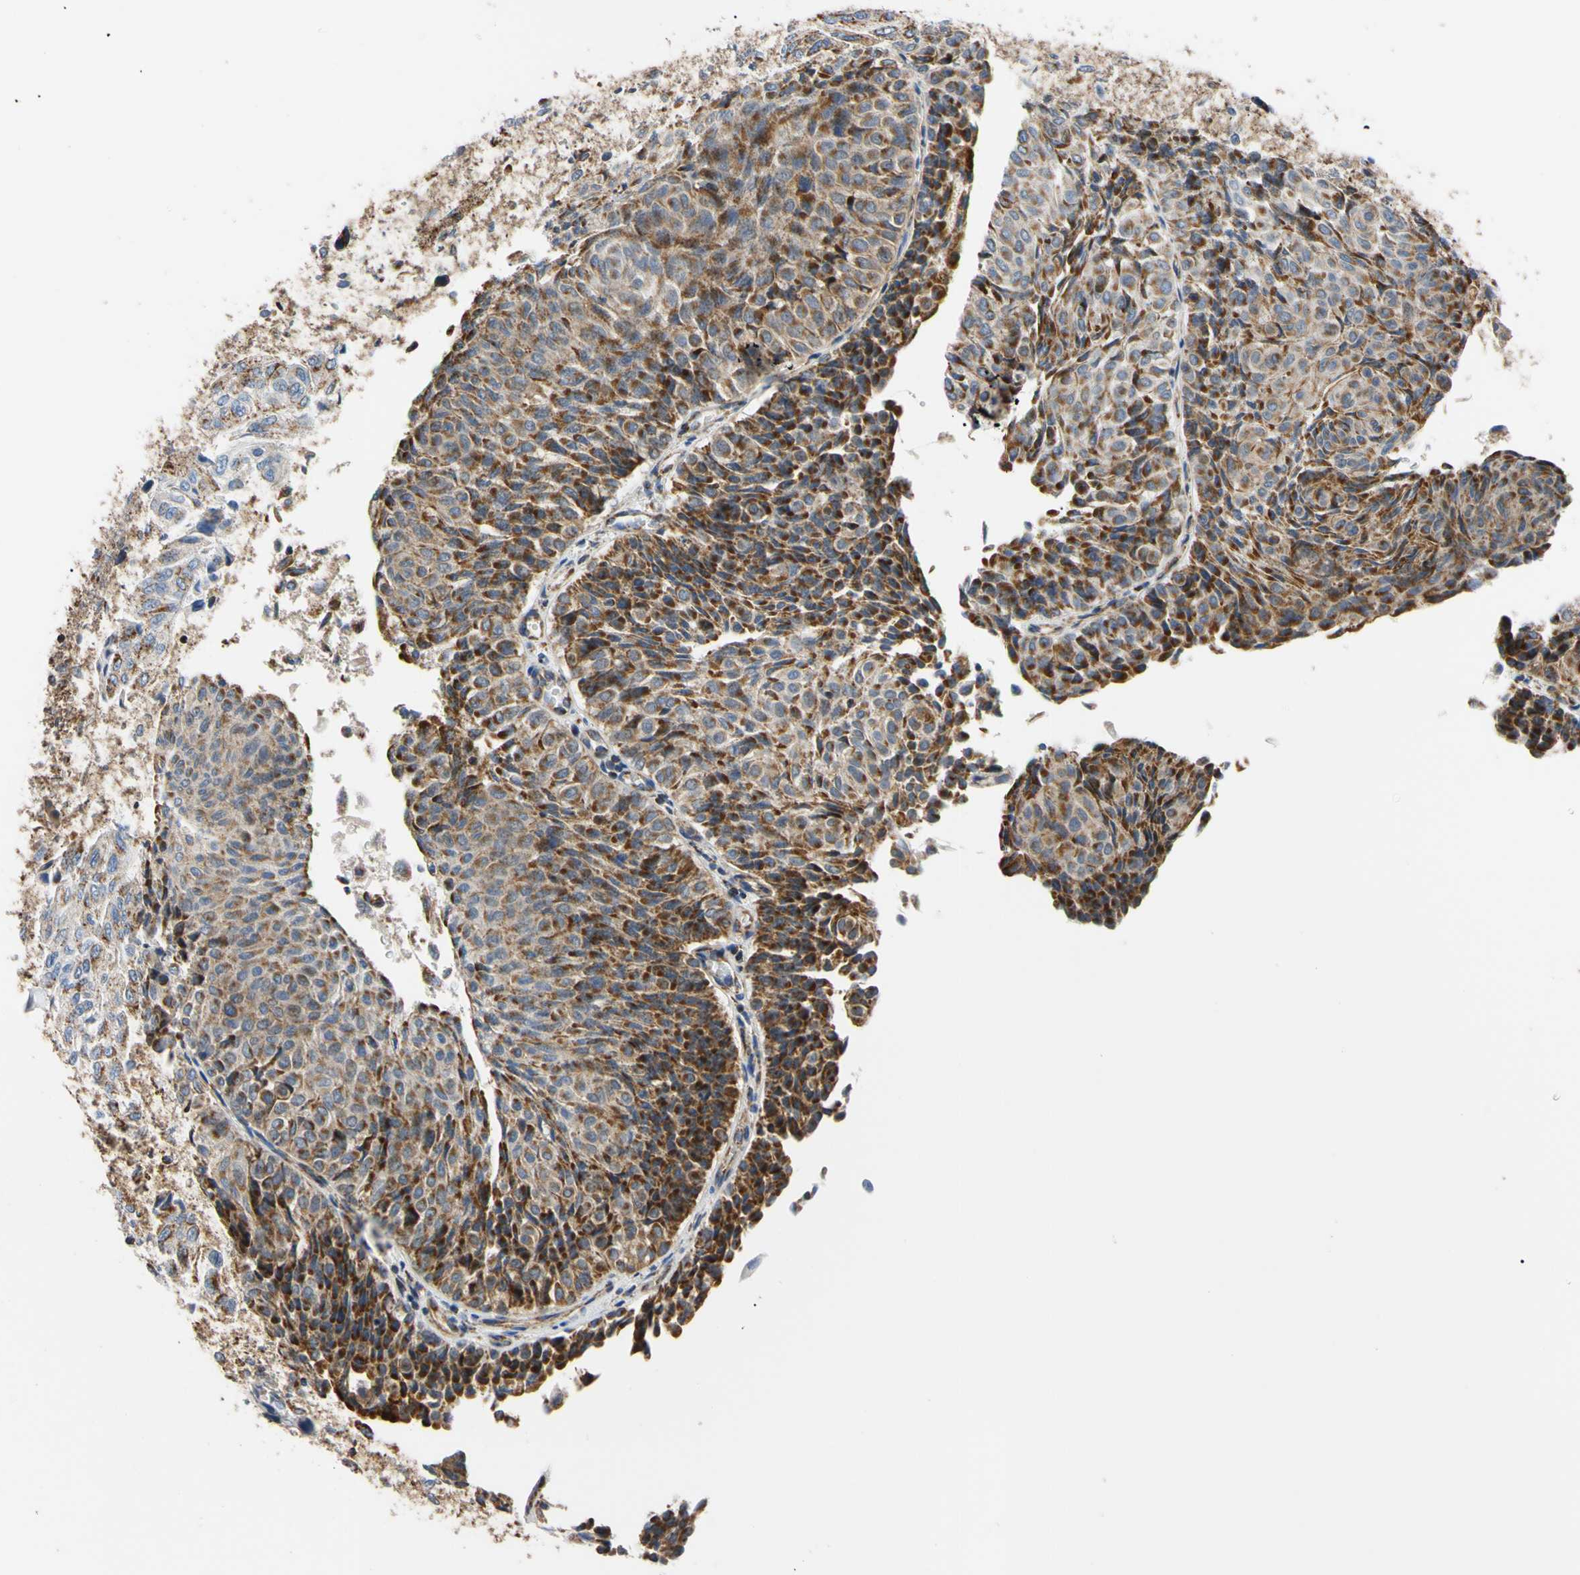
{"staining": {"intensity": "strong", "quantity": ">75%", "location": "cytoplasmic/membranous"}, "tissue": "urothelial cancer", "cell_type": "Tumor cells", "image_type": "cancer", "snomed": [{"axis": "morphology", "description": "Urothelial carcinoma, Low grade"}, {"axis": "topography", "description": "Urinary bladder"}], "caption": "A brown stain shows strong cytoplasmic/membranous positivity of a protein in urothelial cancer tumor cells. The staining was performed using DAB, with brown indicating positive protein expression. Nuclei are stained blue with hematoxylin.", "gene": "CLPP", "patient": {"sex": "male", "age": 78}}